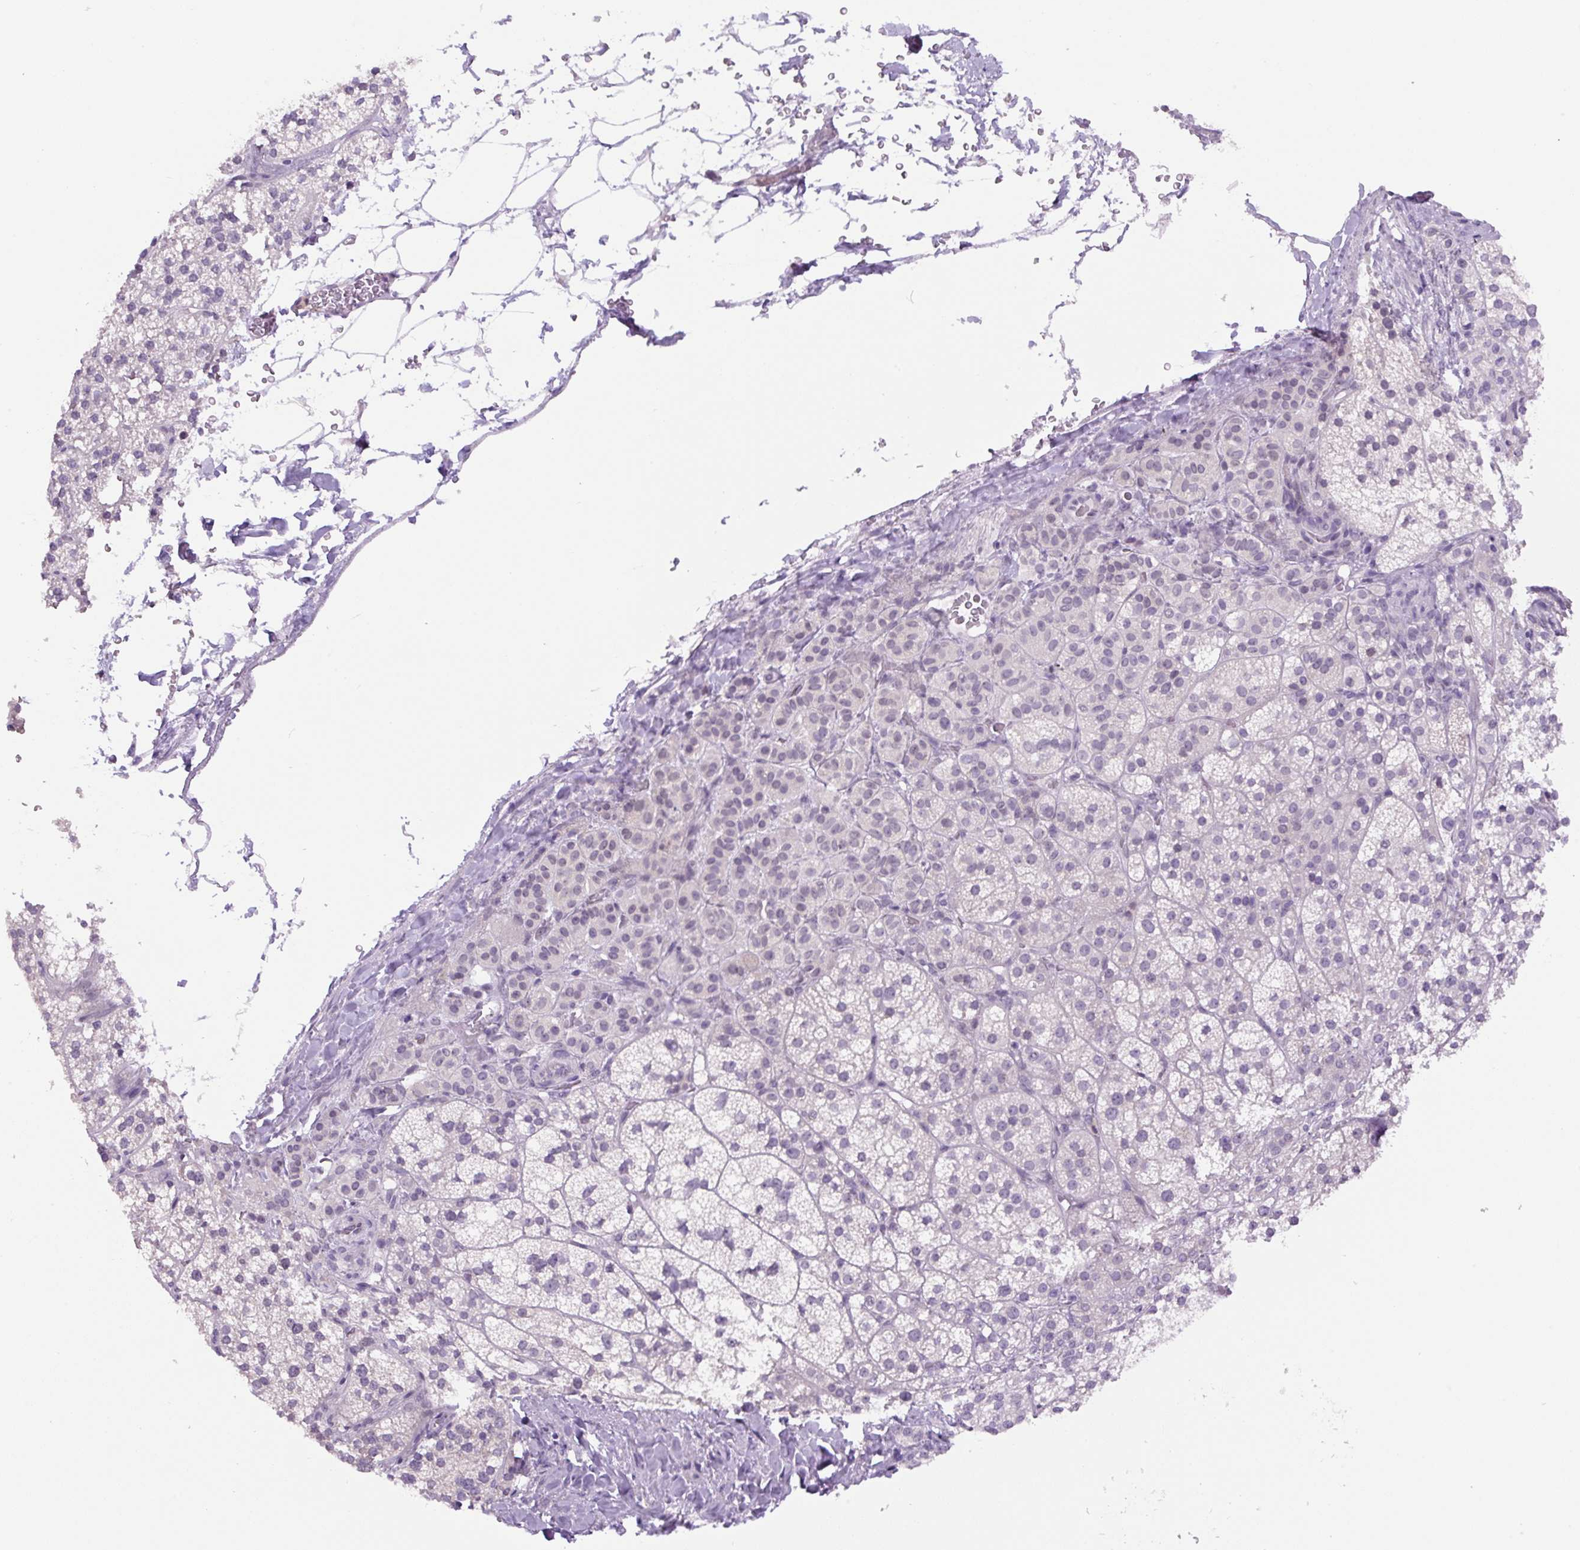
{"staining": {"intensity": "weak", "quantity": "<25%", "location": "cytoplasmic/membranous"}, "tissue": "adrenal gland", "cell_type": "Glandular cells", "image_type": "normal", "snomed": [{"axis": "morphology", "description": "Normal tissue, NOS"}, {"axis": "topography", "description": "Adrenal gland"}], "caption": "This histopathology image is of unremarkable adrenal gland stained with immunohistochemistry to label a protein in brown with the nuclei are counter-stained blue. There is no expression in glandular cells. (Brightfield microscopy of DAB immunohistochemistry at high magnification).", "gene": "RYBP", "patient": {"sex": "female", "age": 60}}